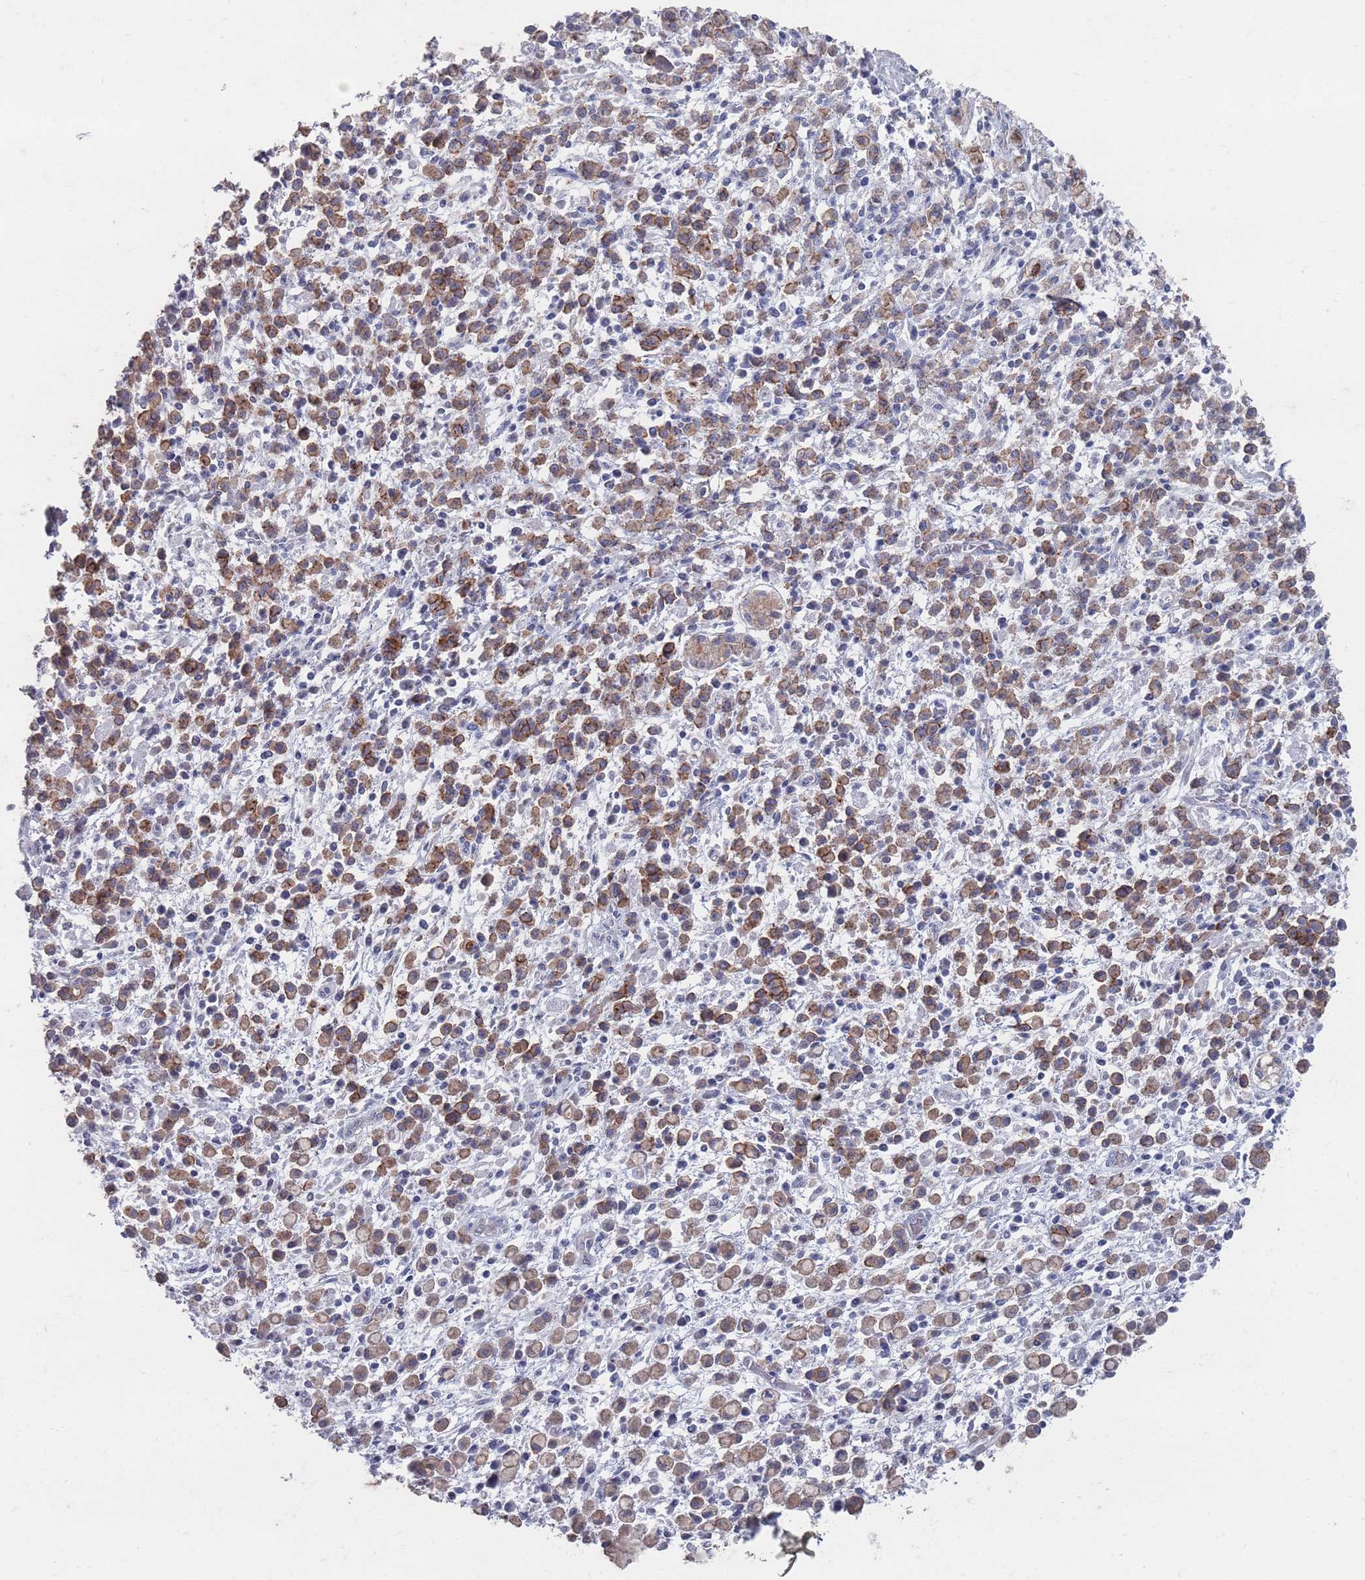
{"staining": {"intensity": "strong", "quantity": ">75%", "location": "cytoplasmic/membranous"}, "tissue": "stomach cancer", "cell_type": "Tumor cells", "image_type": "cancer", "snomed": [{"axis": "morphology", "description": "Adenocarcinoma, NOS"}, {"axis": "topography", "description": "Stomach"}], "caption": "Brown immunohistochemical staining in human adenocarcinoma (stomach) exhibits strong cytoplasmic/membranous staining in approximately >75% of tumor cells. (DAB (3,3'-diaminobenzidine) IHC, brown staining for protein, blue staining for nuclei).", "gene": "PROM2", "patient": {"sex": "male", "age": 77}}